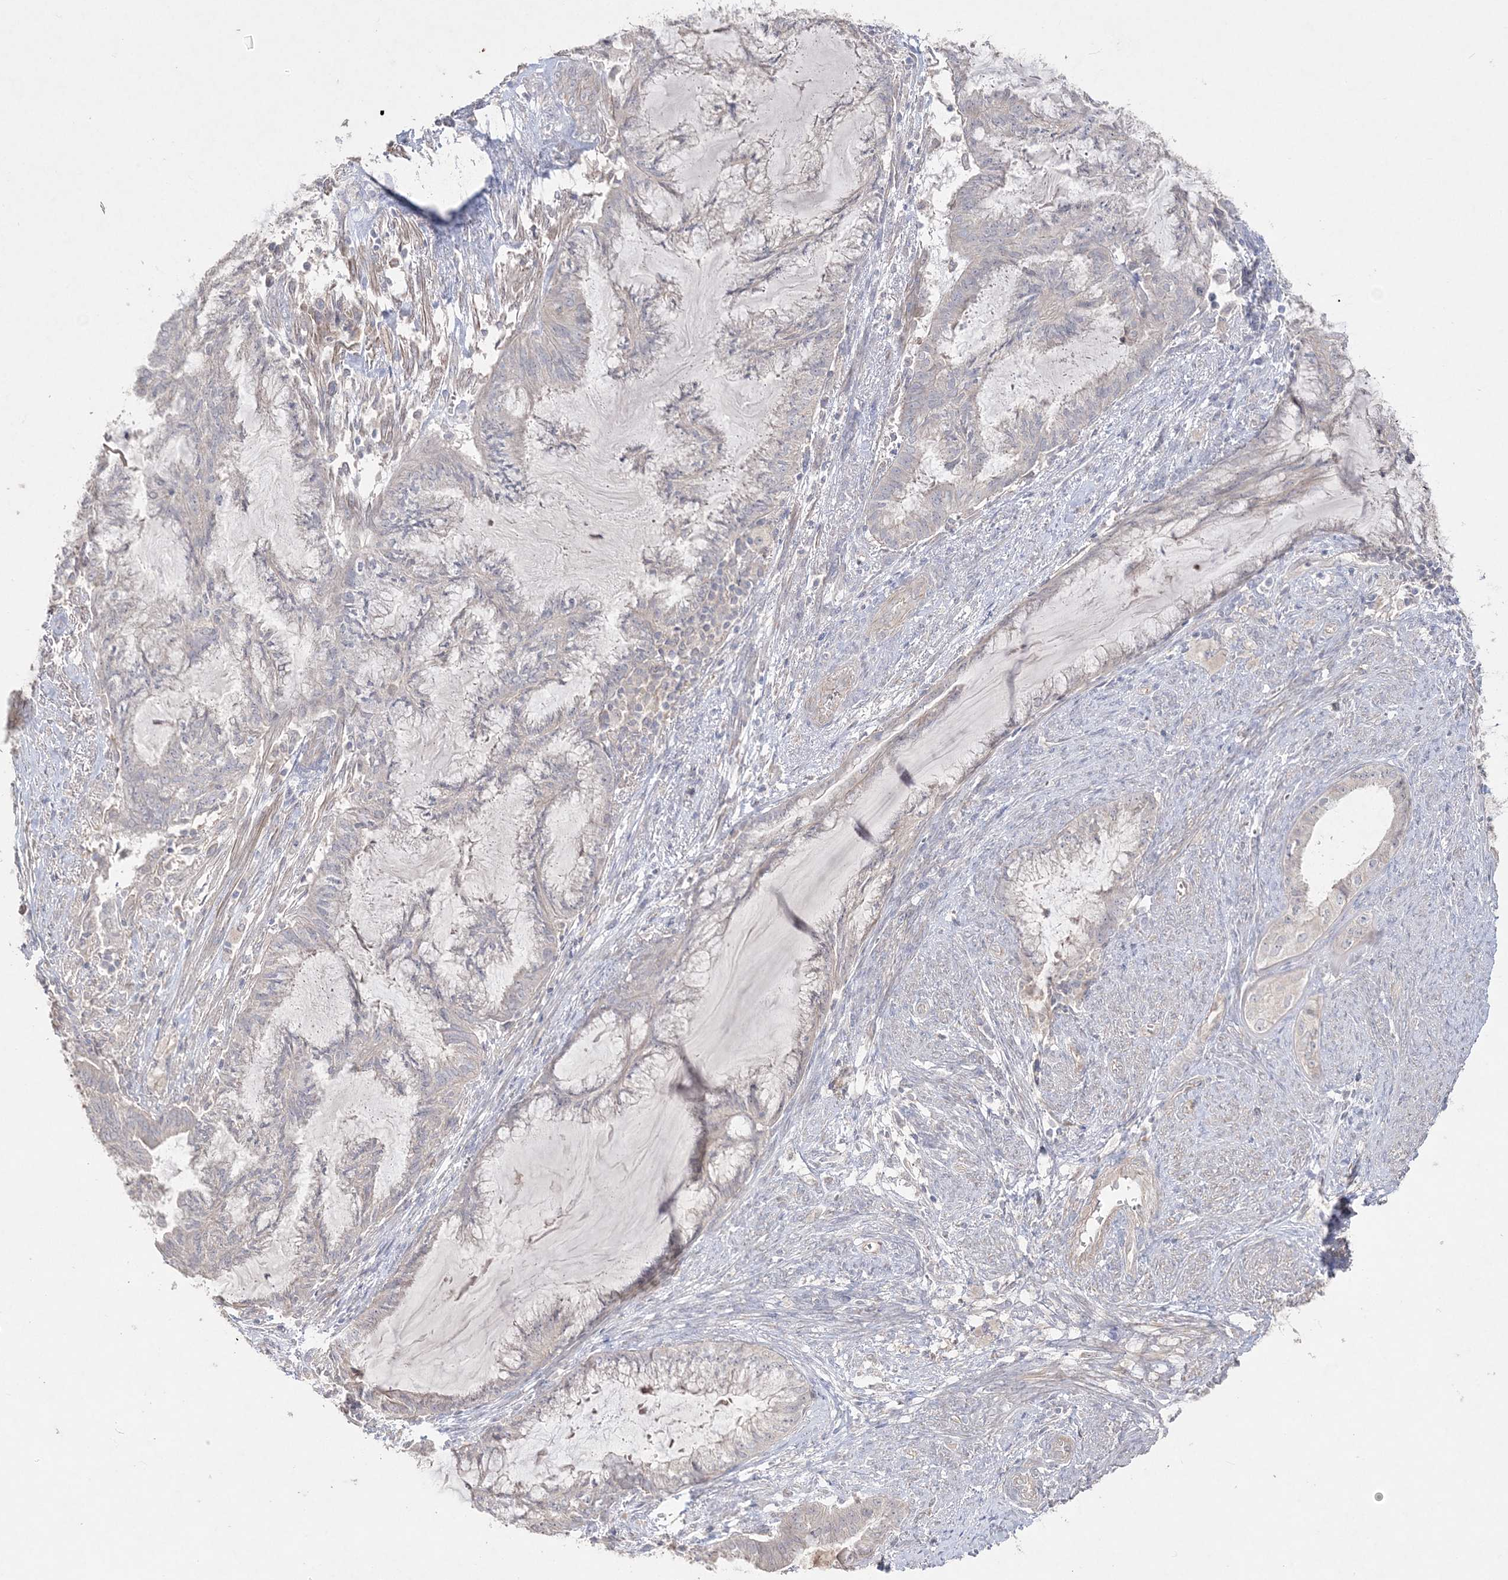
{"staining": {"intensity": "negative", "quantity": "none", "location": "none"}, "tissue": "endometrial cancer", "cell_type": "Tumor cells", "image_type": "cancer", "snomed": [{"axis": "morphology", "description": "Adenocarcinoma, NOS"}, {"axis": "topography", "description": "Endometrium"}], "caption": "Immunohistochemical staining of human adenocarcinoma (endometrial) shows no significant staining in tumor cells.", "gene": "SH3BP4", "patient": {"sex": "female", "age": 86}}